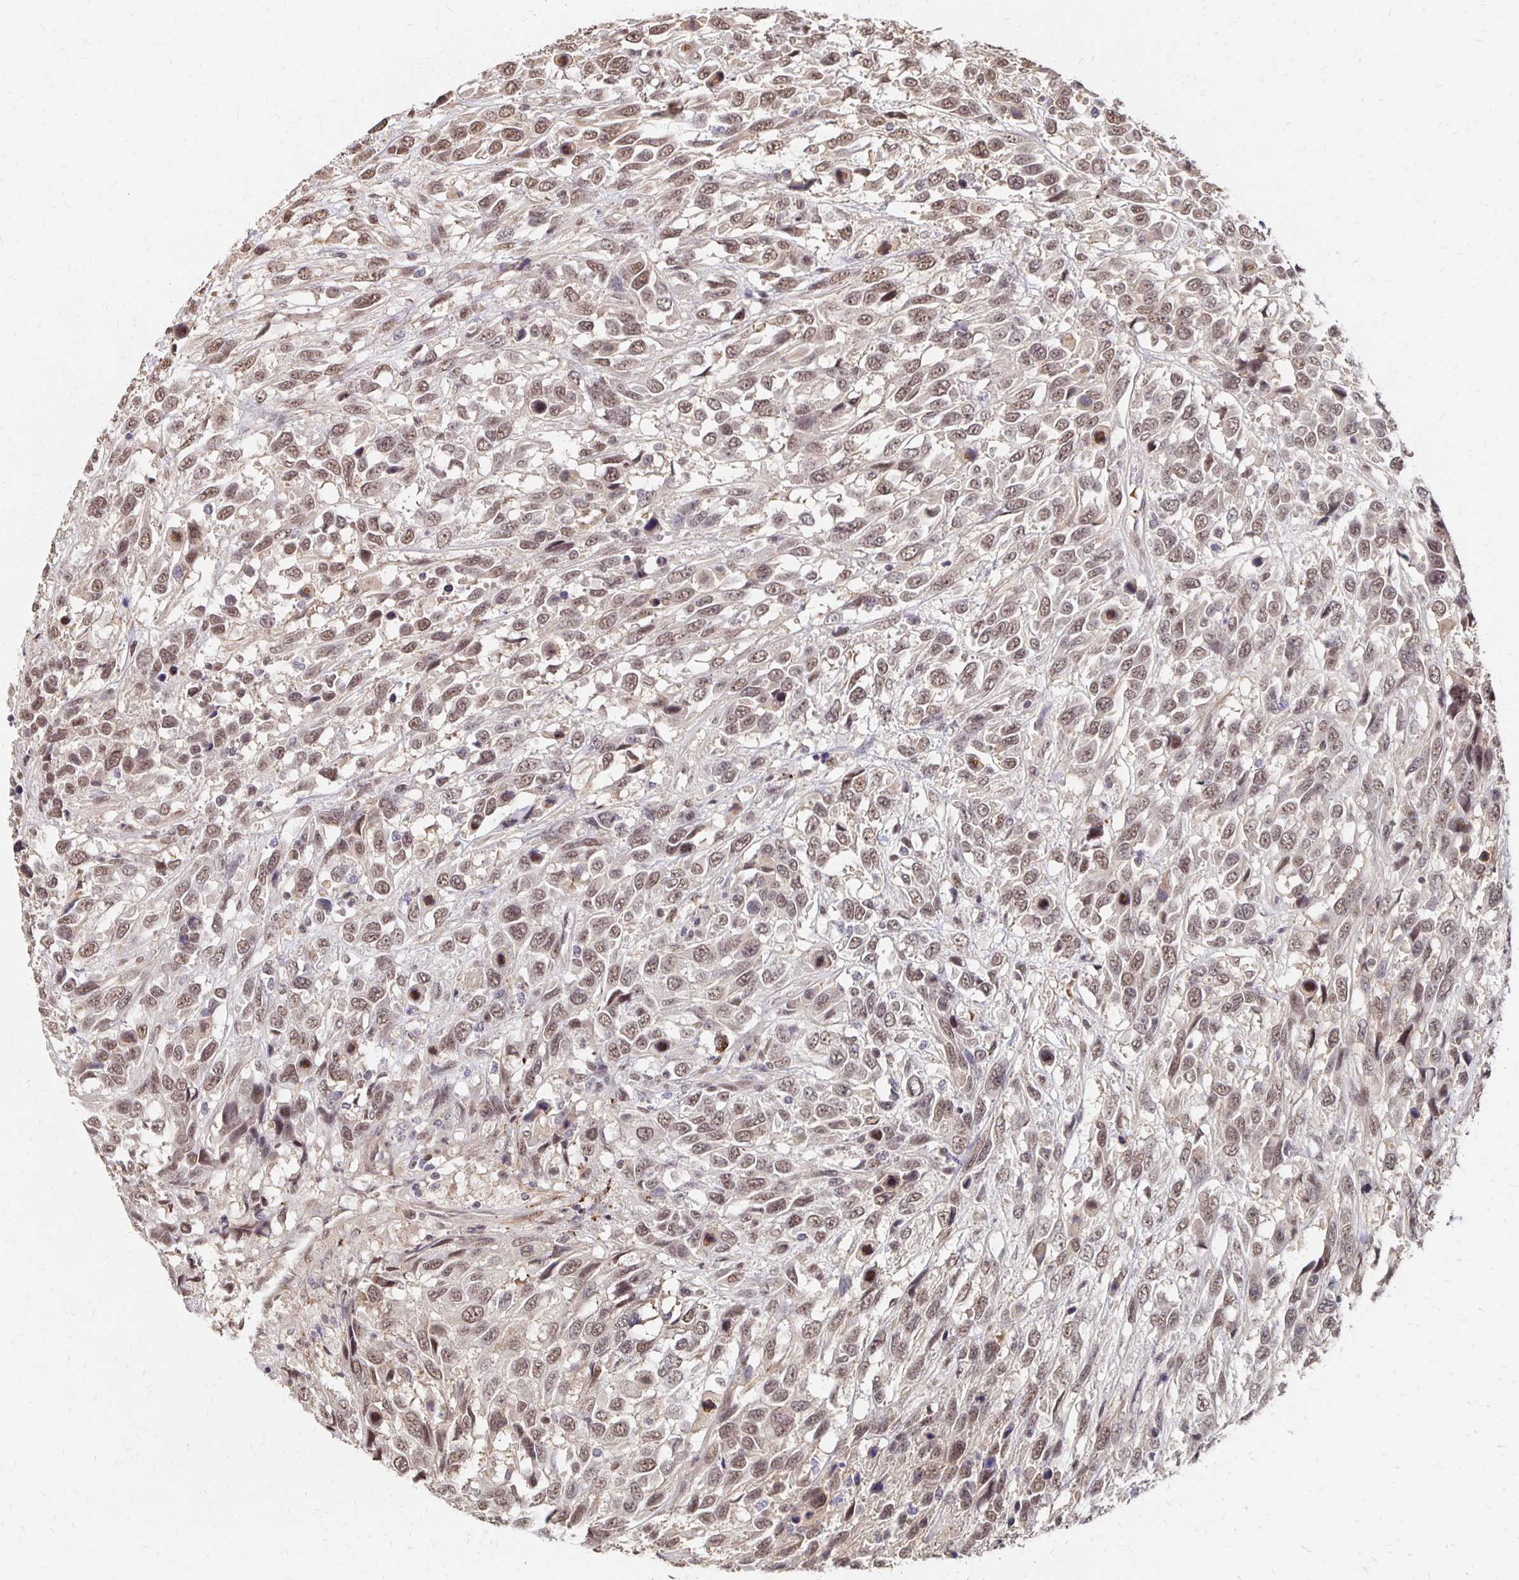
{"staining": {"intensity": "moderate", "quantity": ">75%", "location": "nuclear"}, "tissue": "urothelial cancer", "cell_type": "Tumor cells", "image_type": "cancer", "snomed": [{"axis": "morphology", "description": "Urothelial carcinoma, High grade"}, {"axis": "topography", "description": "Urinary bladder"}], "caption": "A brown stain highlights moderate nuclear expression of a protein in urothelial cancer tumor cells.", "gene": "CLASRP", "patient": {"sex": "female", "age": 70}}